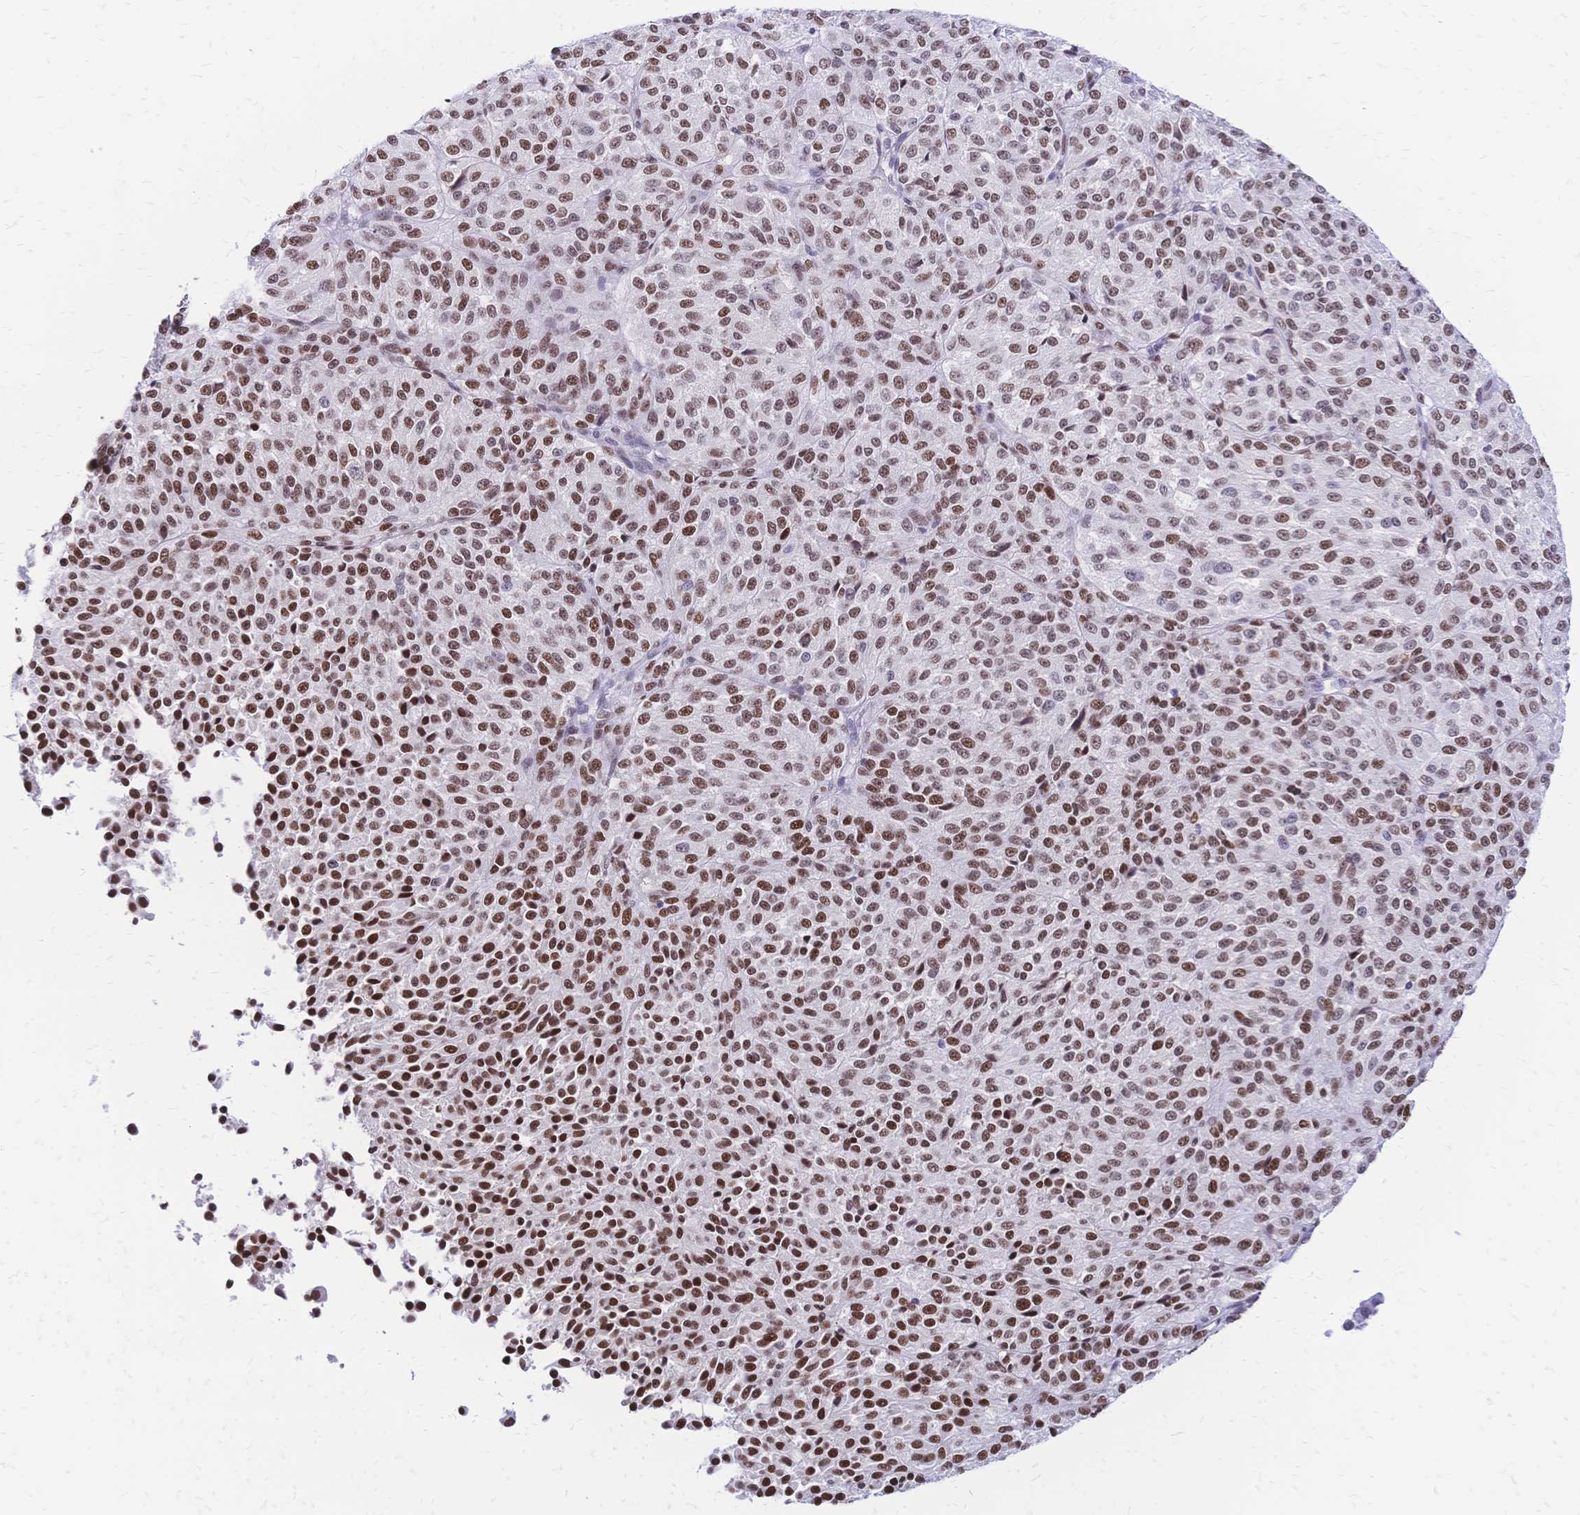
{"staining": {"intensity": "moderate", "quantity": ">75%", "location": "nuclear"}, "tissue": "melanoma", "cell_type": "Tumor cells", "image_type": "cancer", "snomed": [{"axis": "morphology", "description": "Malignant melanoma, Metastatic site"}, {"axis": "topography", "description": "Brain"}], "caption": "Tumor cells reveal moderate nuclear positivity in approximately >75% of cells in malignant melanoma (metastatic site).", "gene": "NFIC", "patient": {"sex": "female", "age": 56}}